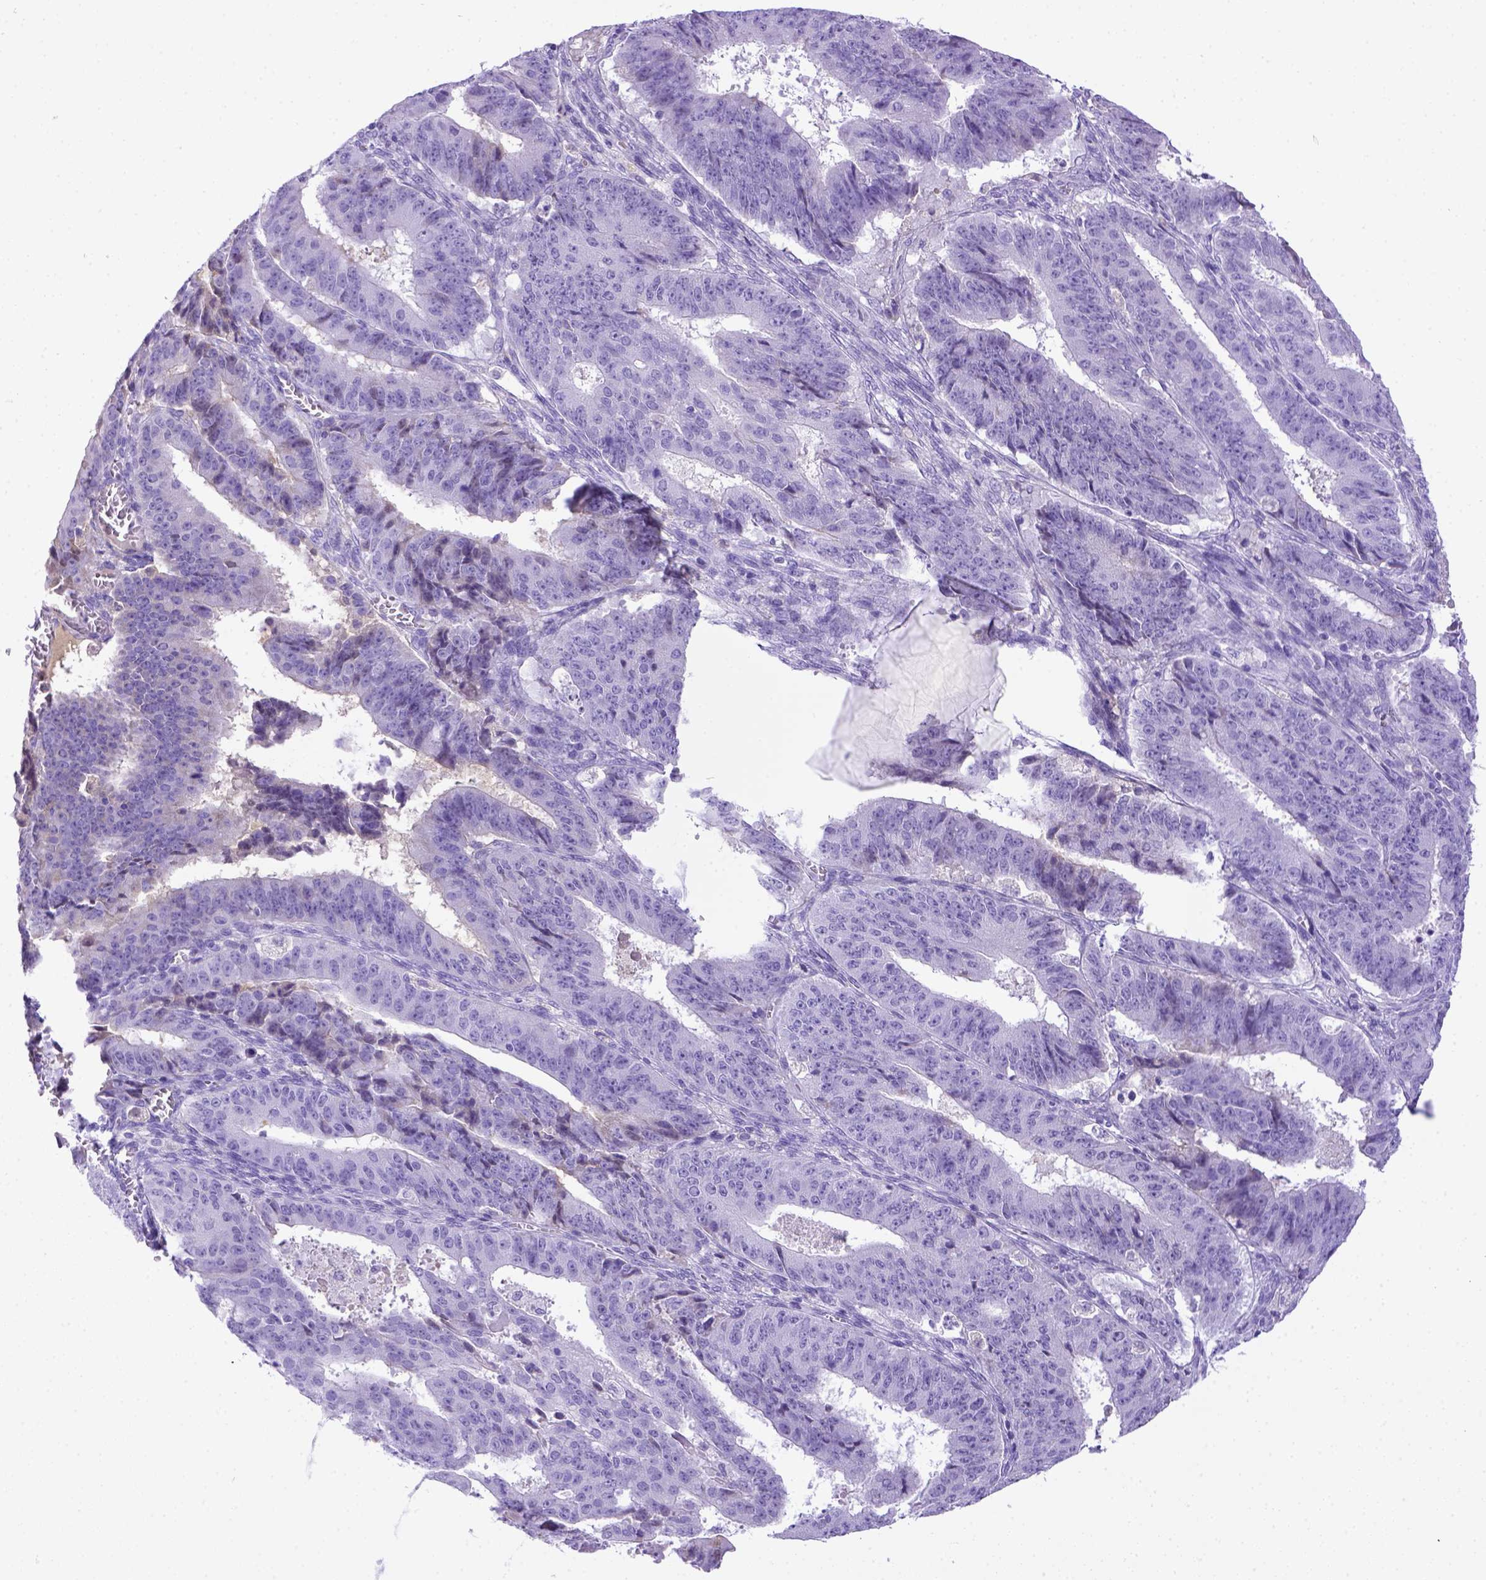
{"staining": {"intensity": "negative", "quantity": "none", "location": "none"}, "tissue": "ovarian cancer", "cell_type": "Tumor cells", "image_type": "cancer", "snomed": [{"axis": "morphology", "description": "Carcinoma, endometroid"}, {"axis": "topography", "description": "Ovary"}], "caption": "This is an IHC histopathology image of ovarian endometroid carcinoma. There is no staining in tumor cells.", "gene": "ITIH4", "patient": {"sex": "female", "age": 42}}